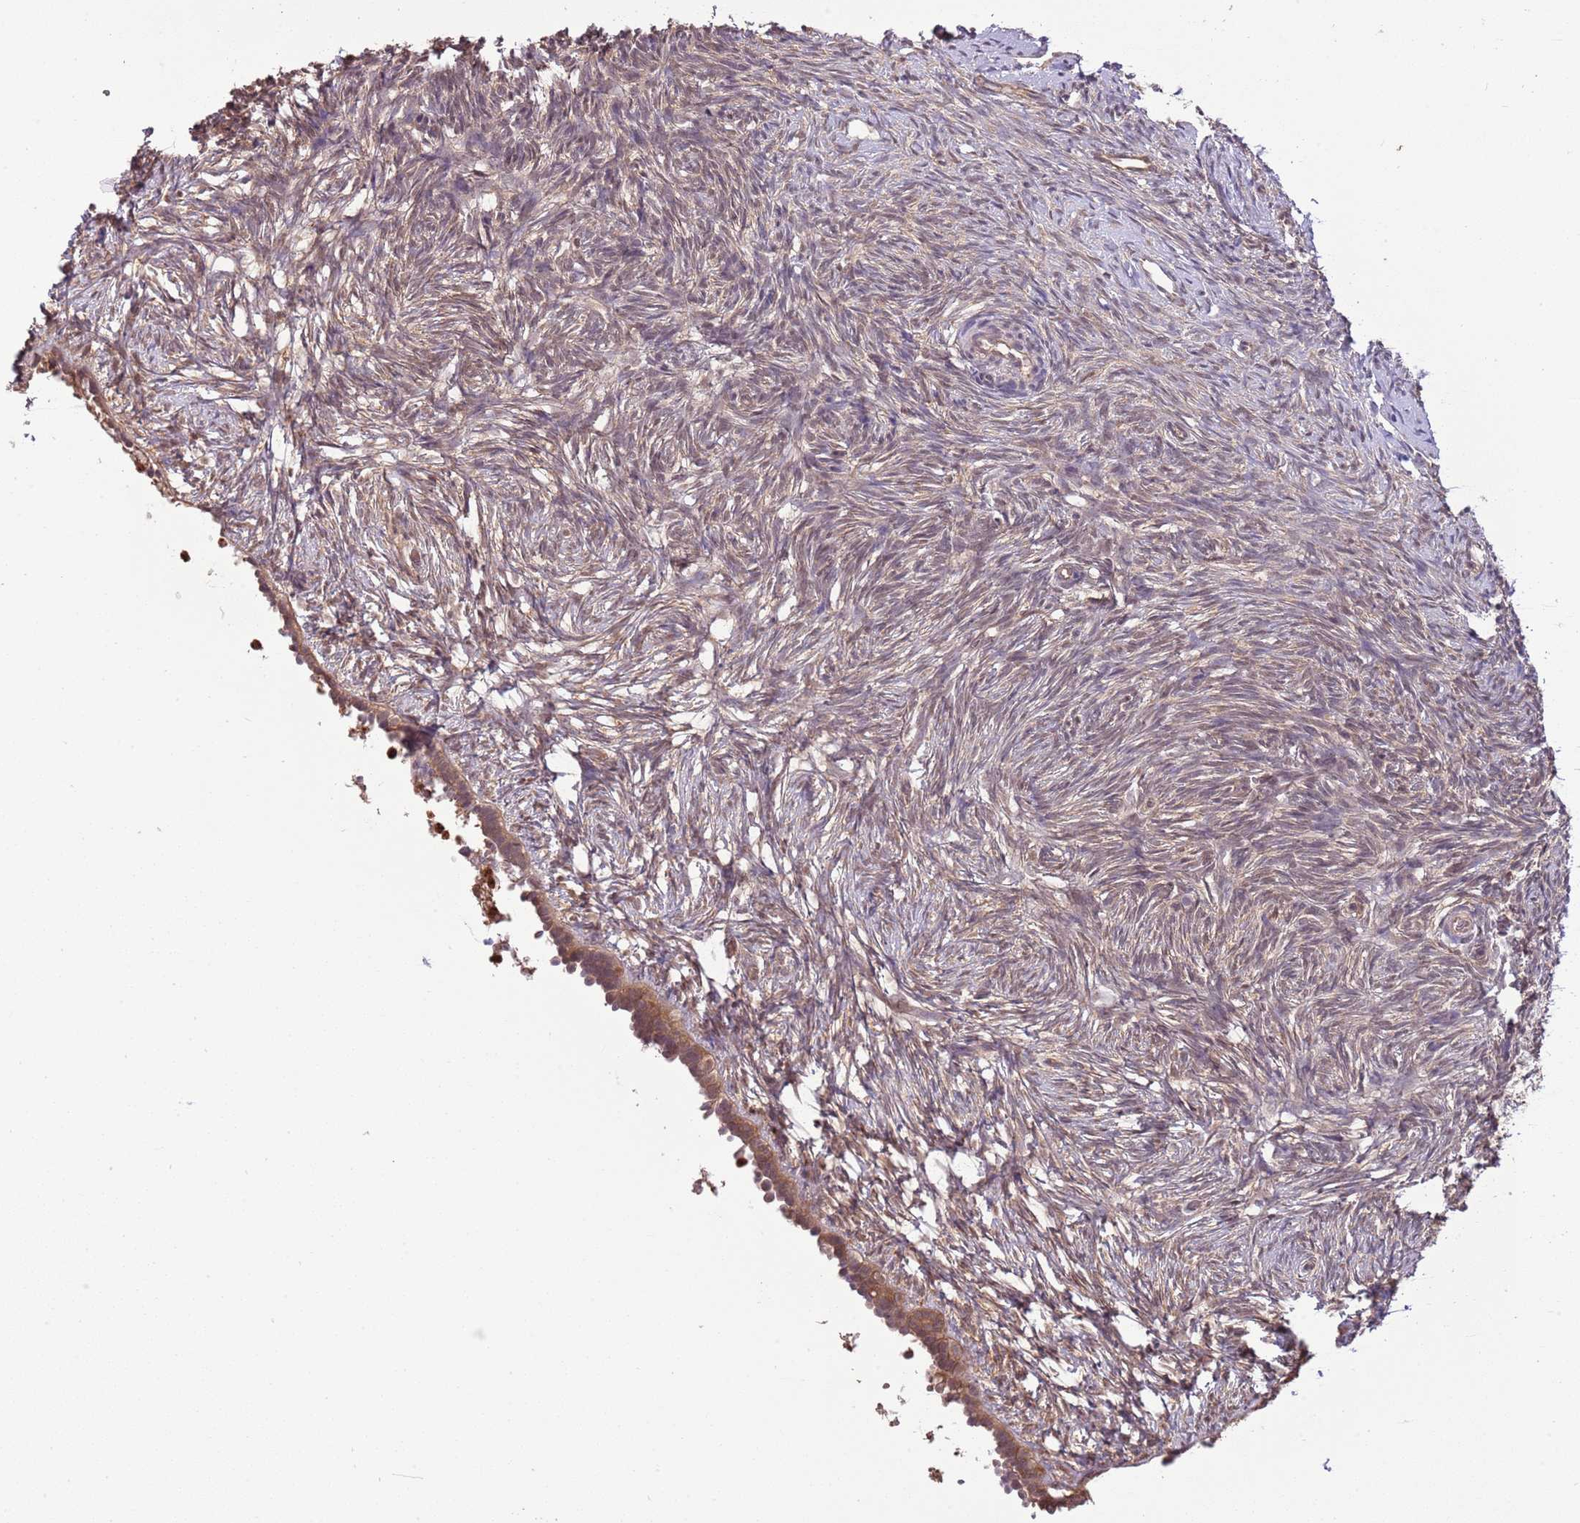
{"staining": {"intensity": "moderate", "quantity": ">75%", "location": "cytoplasmic/membranous,nuclear"}, "tissue": "ovary", "cell_type": "Follicle cells", "image_type": "normal", "snomed": [{"axis": "morphology", "description": "Normal tissue, NOS"}, {"axis": "topography", "description": "Ovary"}], "caption": "Brown immunohistochemical staining in normal human ovary exhibits moderate cytoplasmic/membranous,nuclear positivity in about >75% of follicle cells. The staining was performed using DAB, with brown indicating positive protein expression. Nuclei are stained blue with hematoxylin.", "gene": "AMIGO1", "patient": {"sex": "female", "age": 51}}